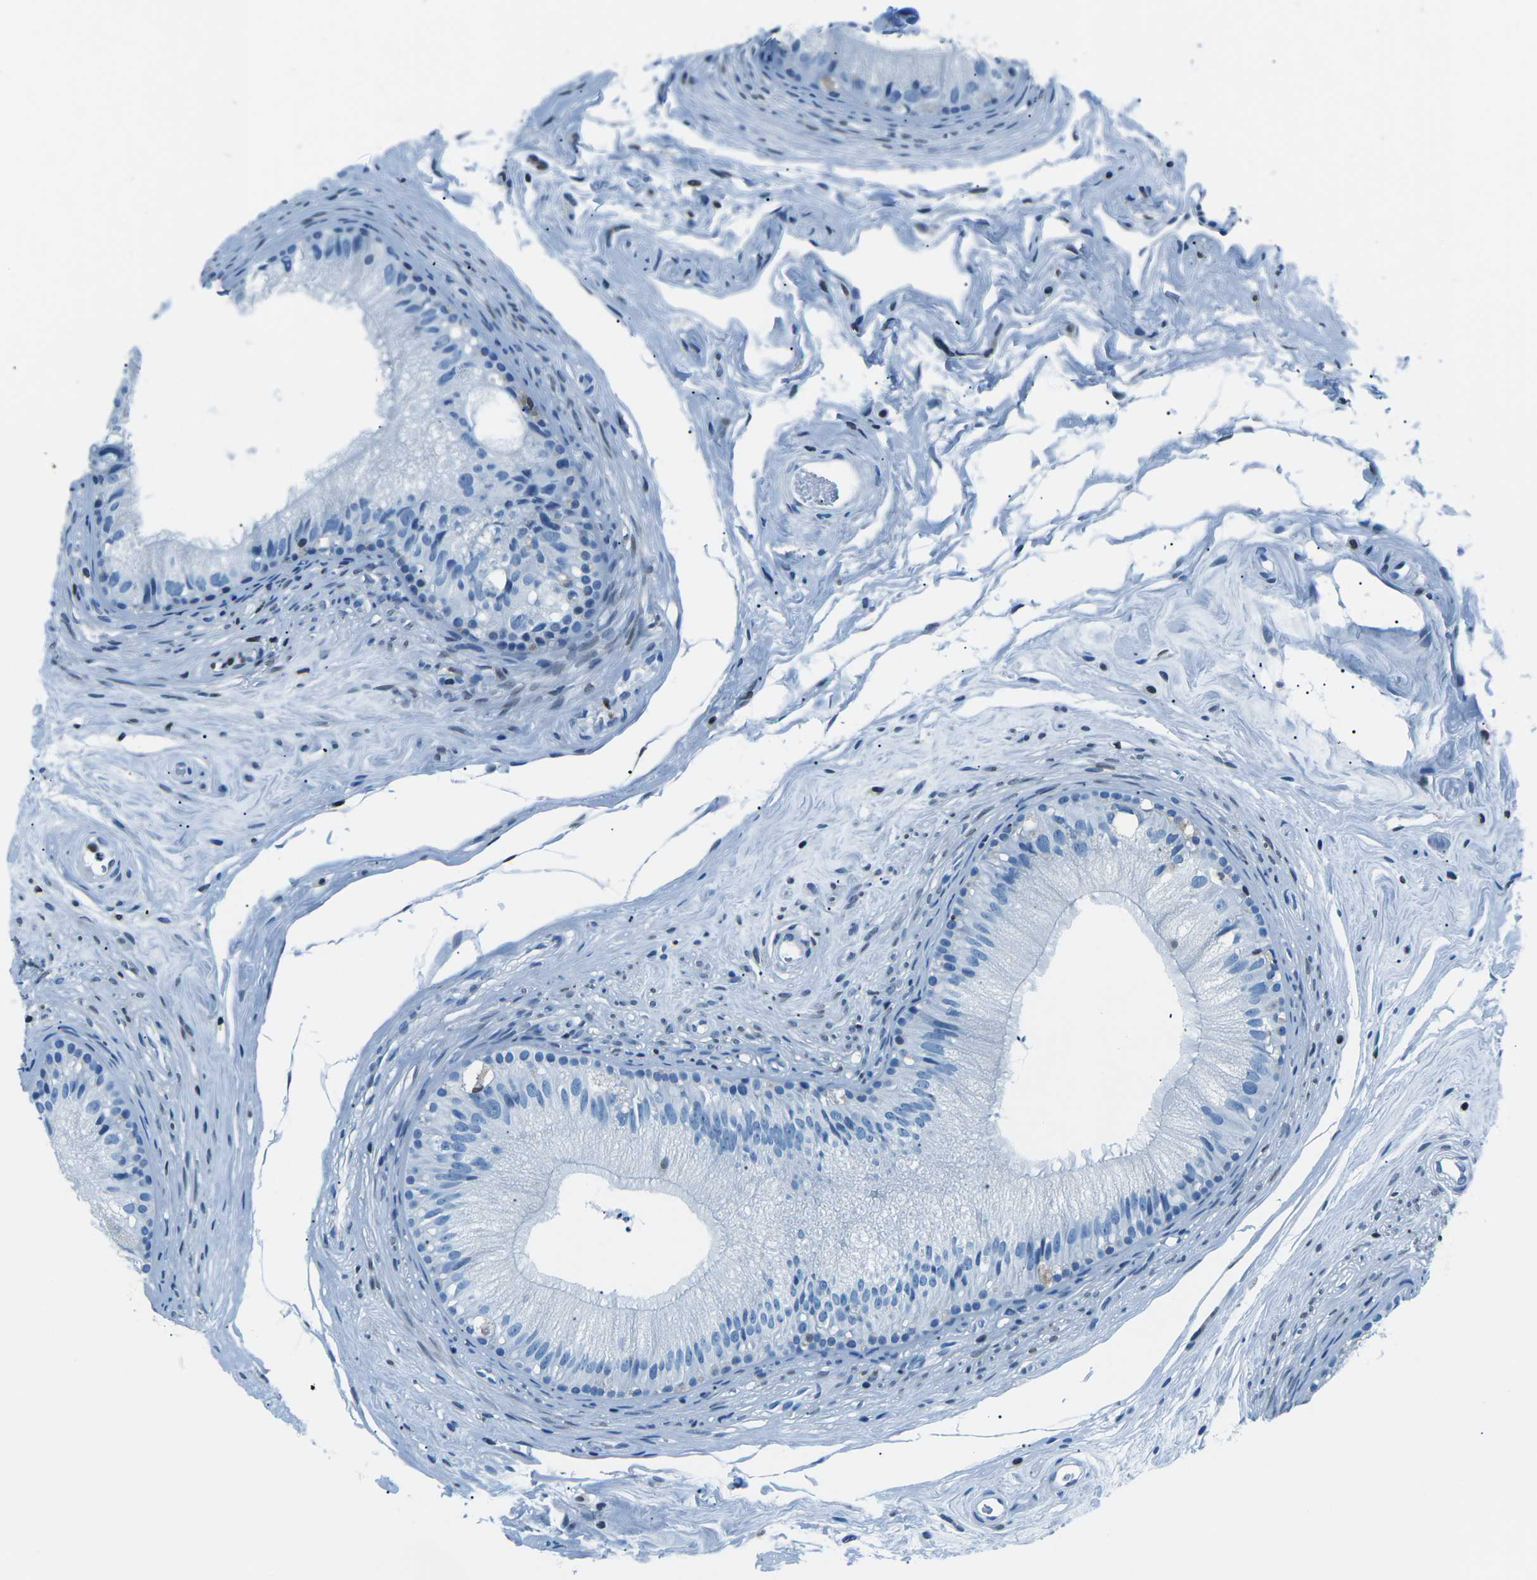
{"staining": {"intensity": "negative", "quantity": "none", "location": "none"}, "tissue": "epididymis", "cell_type": "Glandular cells", "image_type": "normal", "snomed": [{"axis": "morphology", "description": "Normal tissue, NOS"}, {"axis": "topography", "description": "Epididymis"}], "caption": "This is an immunohistochemistry micrograph of normal human epididymis. There is no positivity in glandular cells.", "gene": "CELF2", "patient": {"sex": "male", "age": 56}}